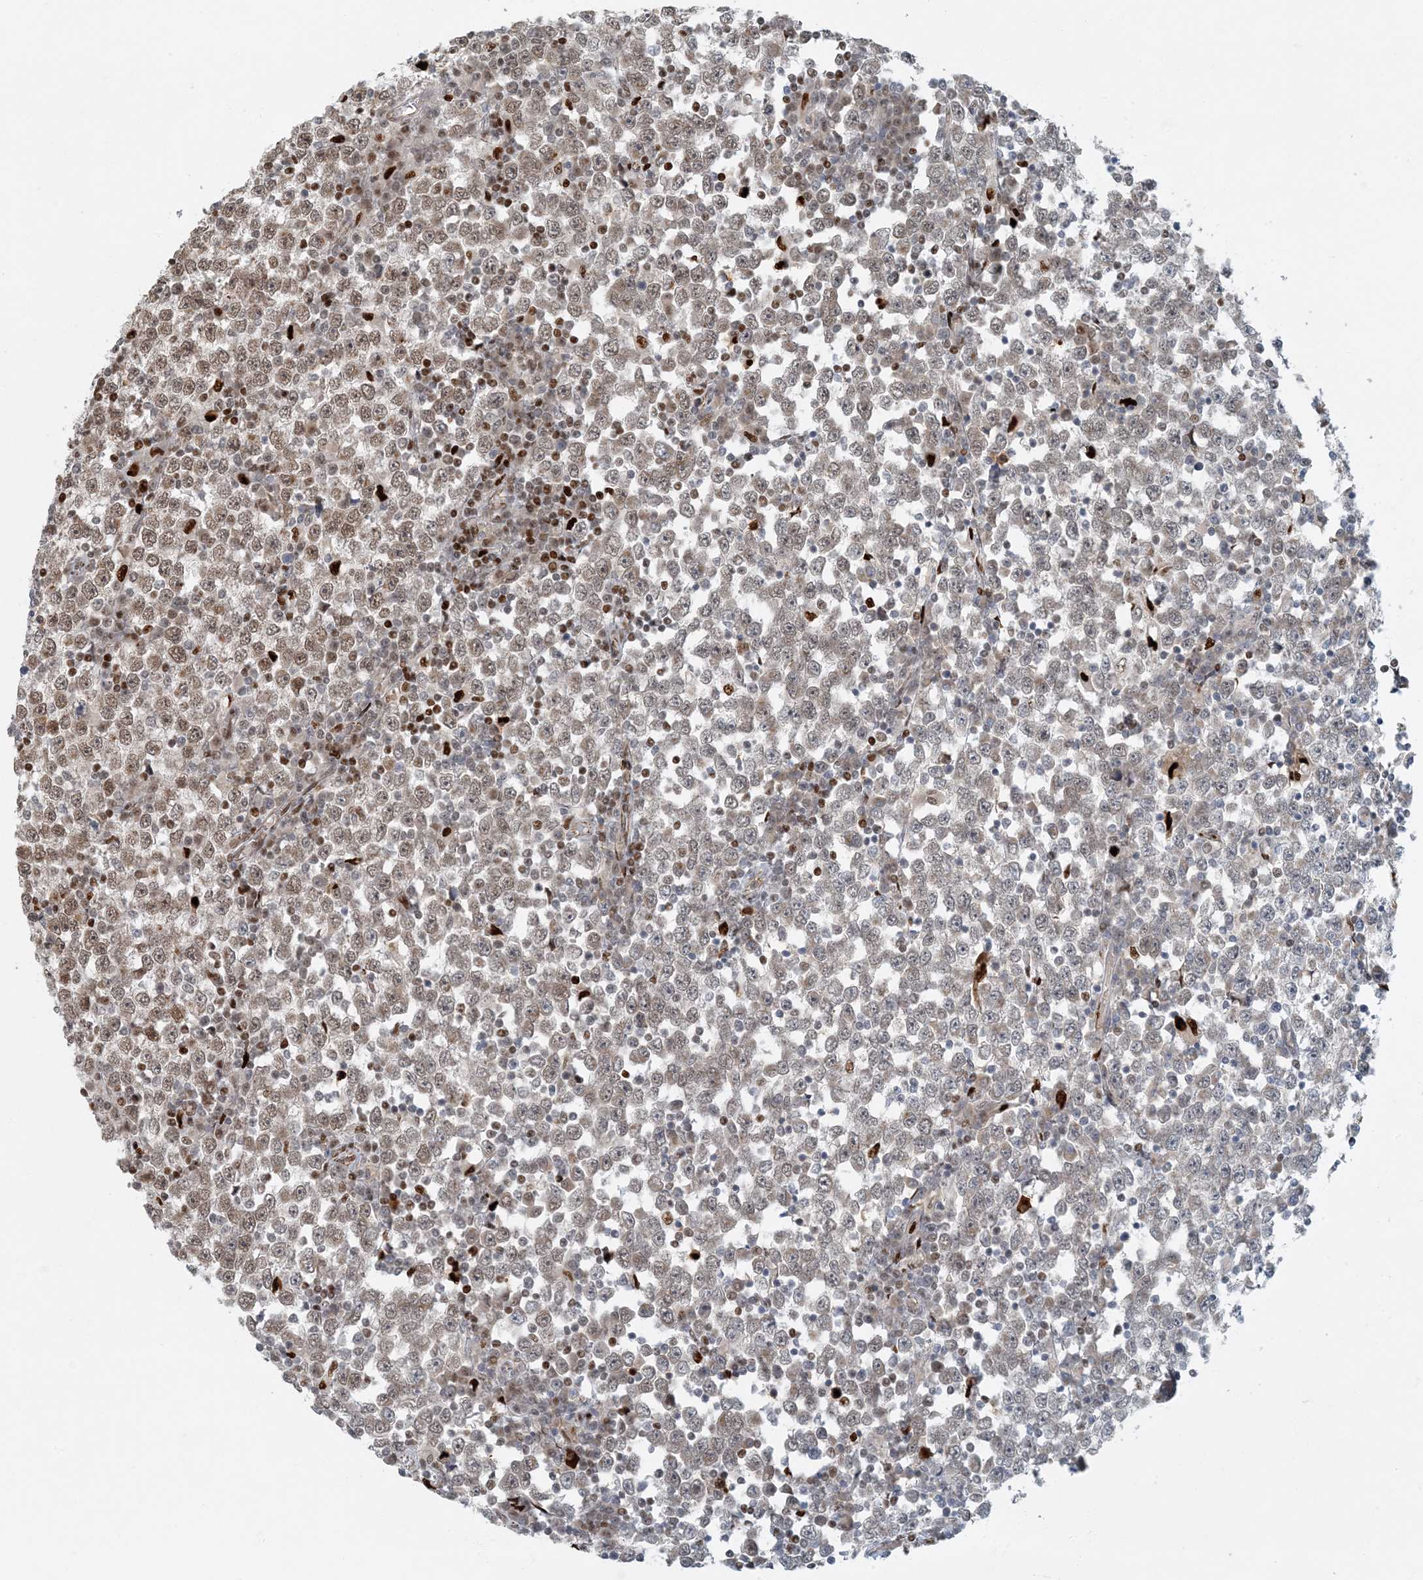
{"staining": {"intensity": "moderate", "quantity": "25%-75%", "location": "nuclear"}, "tissue": "testis cancer", "cell_type": "Tumor cells", "image_type": "cancer", "snomed": [{"axis": "morphology", "description": "Seminoma, NOS"}, {"axis": "topography", "description": "Testis"}], "caption": "A high-resolution histopathology image shows immunohistochemistry (IHC) staining of testis cancer (seminoma), which demonstrates moderate nuclear expression in approximately 25%-75% of tumor cells.", "gene": "AK9", "patient": {"sex": "male", "age": 65}}